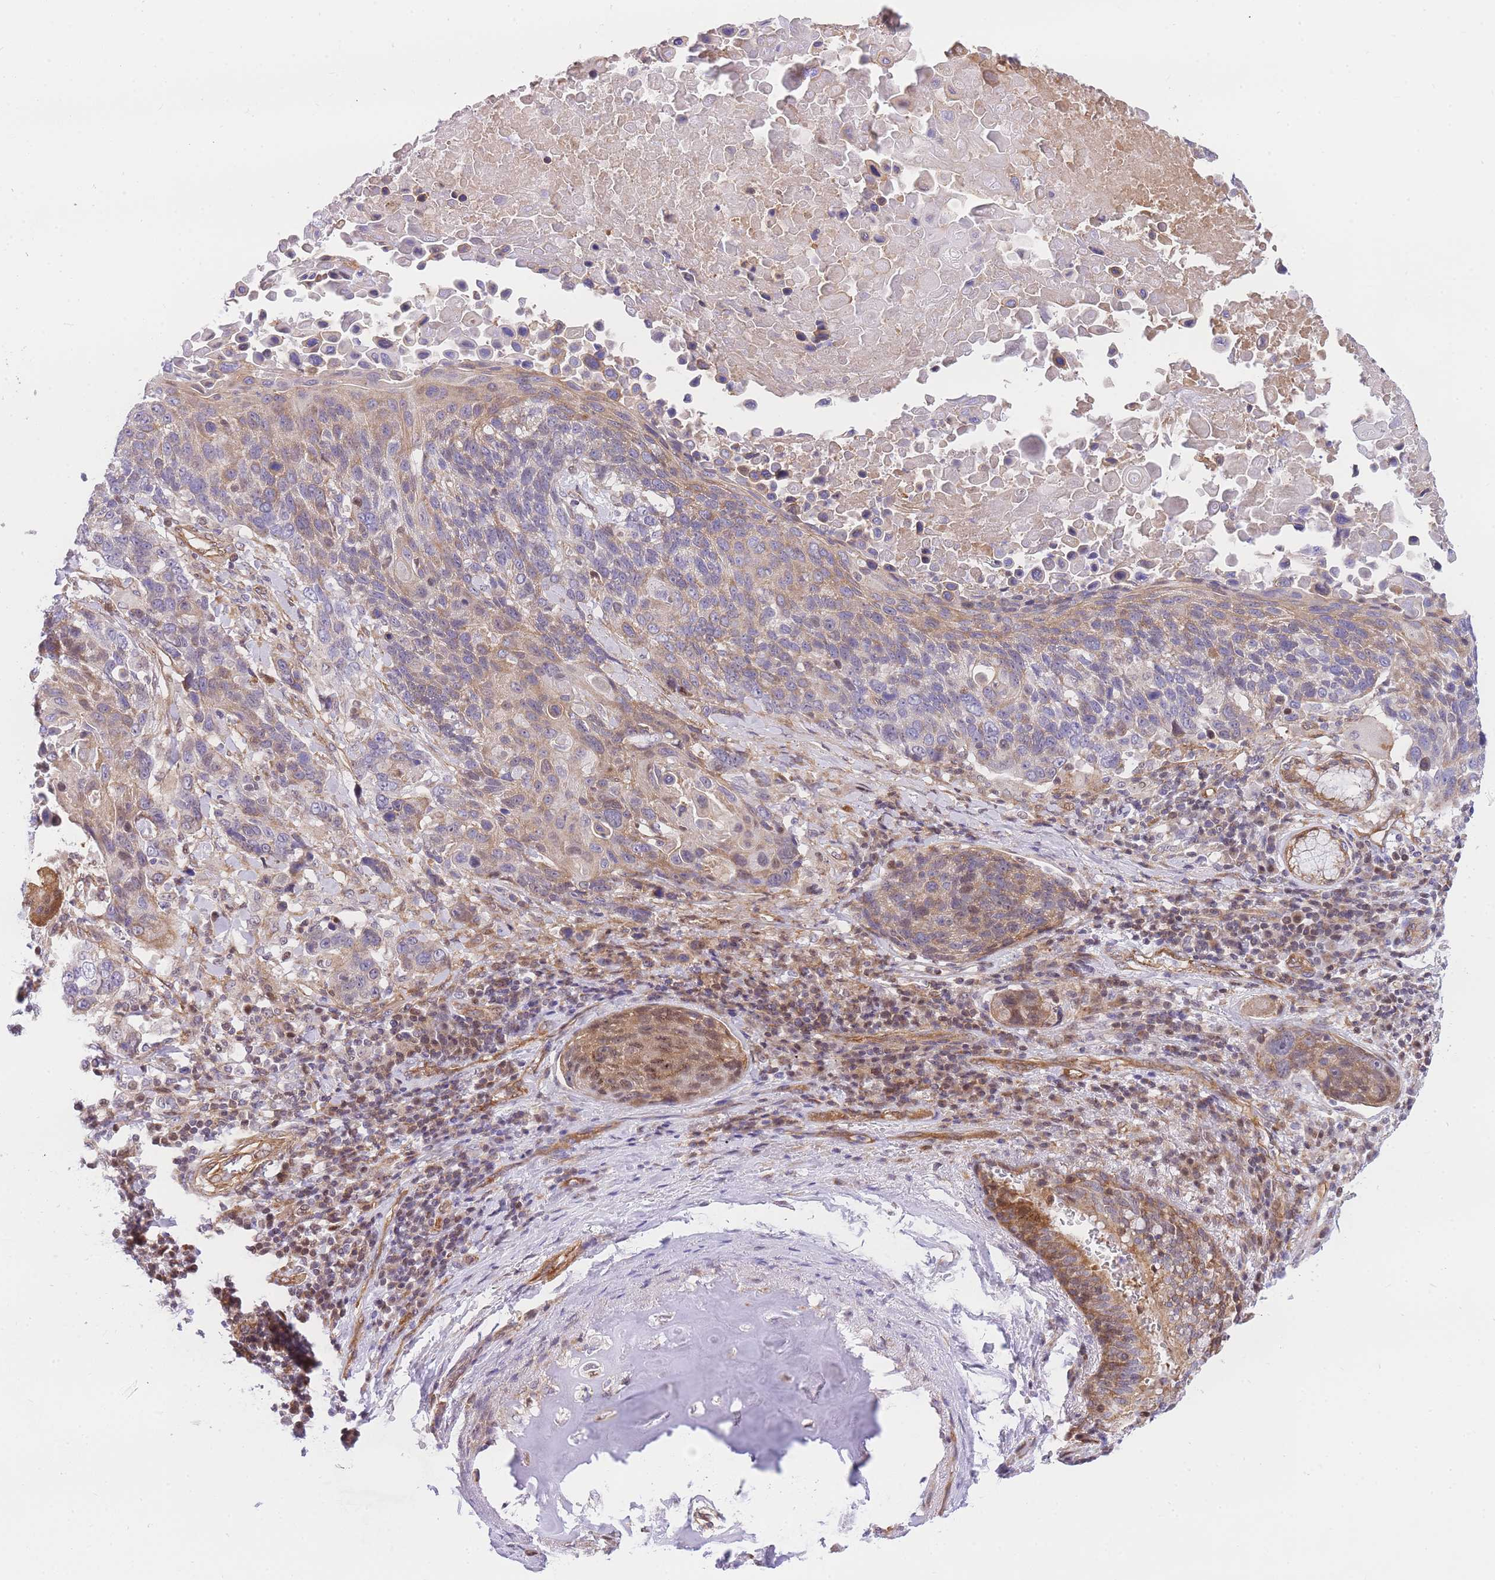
{"staining": {"intensity": "moderate", "quantity": "25%-75%", "location": "cytoplasmic/membranous,nuclear"}, "tissue": "lung cancer", "cell_type": "Tumor cells", "image_type": "cancer", "snomed": [{"axis": "morphology", "description": "Squamous cell carcinoma, NOS"}, {"axis": "topography", "description": "Lung"}], "caption": "Immunohistochemistry (IHC) of human lung cancer (squamous cell carcinoma) shows medium levels of moderate cytoplasmic/membranous and nuclear staining in about 25%-75% of tumor cells.", "gene": "S100PBP", "patient": {"sex": "male", "age": 66}}